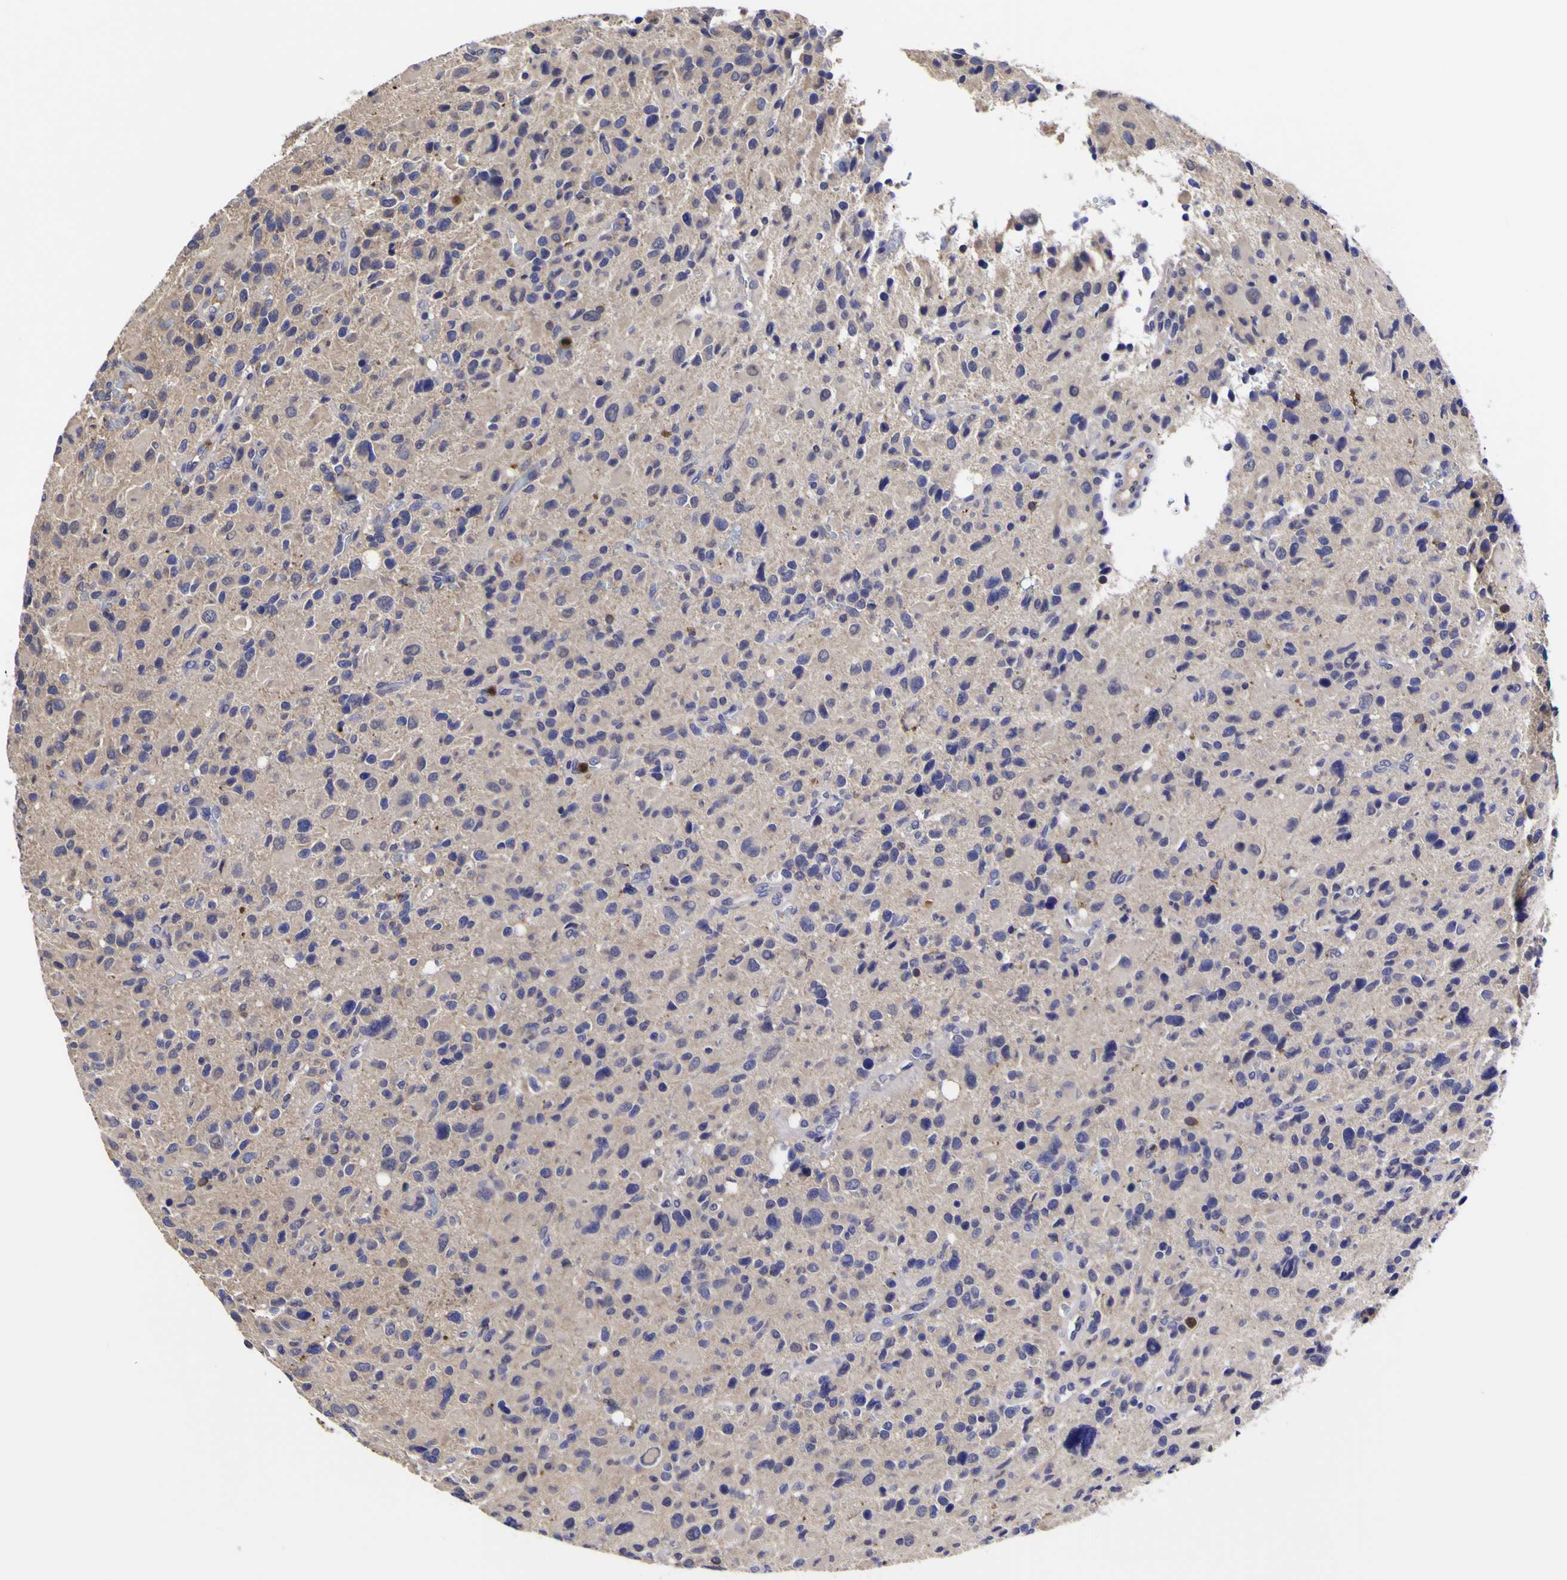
{"staining": {"intensity": "negative", "quantity": "none", "location": "none"}, "tissue": "glioma", "cell_type": "Tumor cells", "image_type": "cancer", "snomed": [{"axis": "morphology", "description": "Glioma, malignant, High grade"}, {"axis": "topography", "description": "Brain"}], "caption": "Human high-grade glioma (malignant) stained for a protein using immunohistochemistry (IHC) shows no staining in tumor cells.", "gene": "MAPK14", "patient": {"sex": "male", "age": 48}}